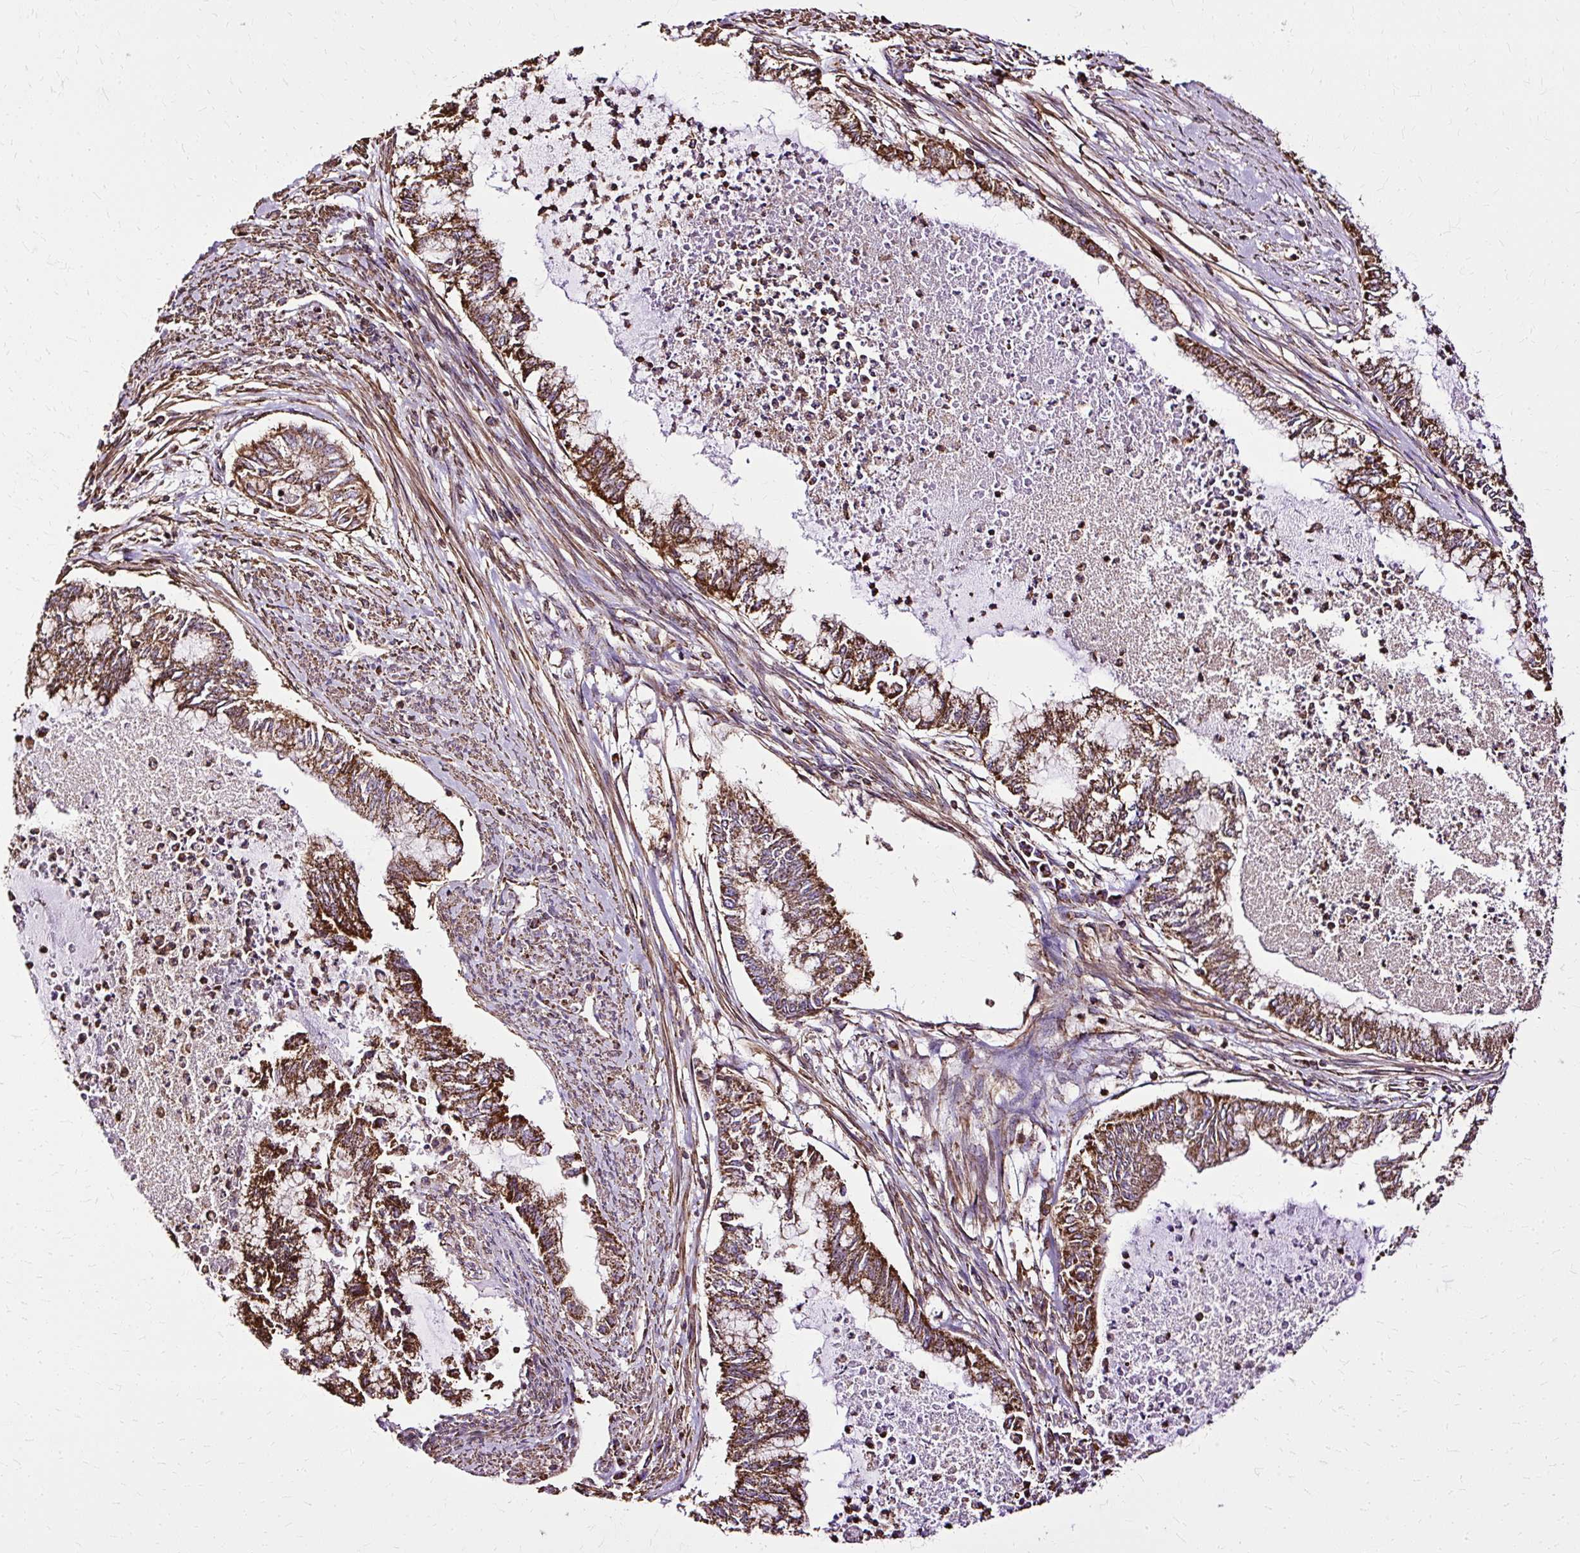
{"staining": {"intensity": "strong", "quantity": ">75%", "location": "cytoplasmic/membranous"}, "tissue": "endometrial cancer", "cell_type": "Tumor cells", "image_type": "cancer", "snomed": [{"axis": "morphology", "description": "Adenocarcinoma, NOS"}, {"axis": "topography", "description": "Endometrium"}], "caption": "Endometrial adenocarcinoma tissue shows strong cytoplasmic/membranous expression in about >75% of tumor cells, visualized by immunohistochemistry.", "gene": "KLHL11", "patient": {"sex": "female", "age": 79}}